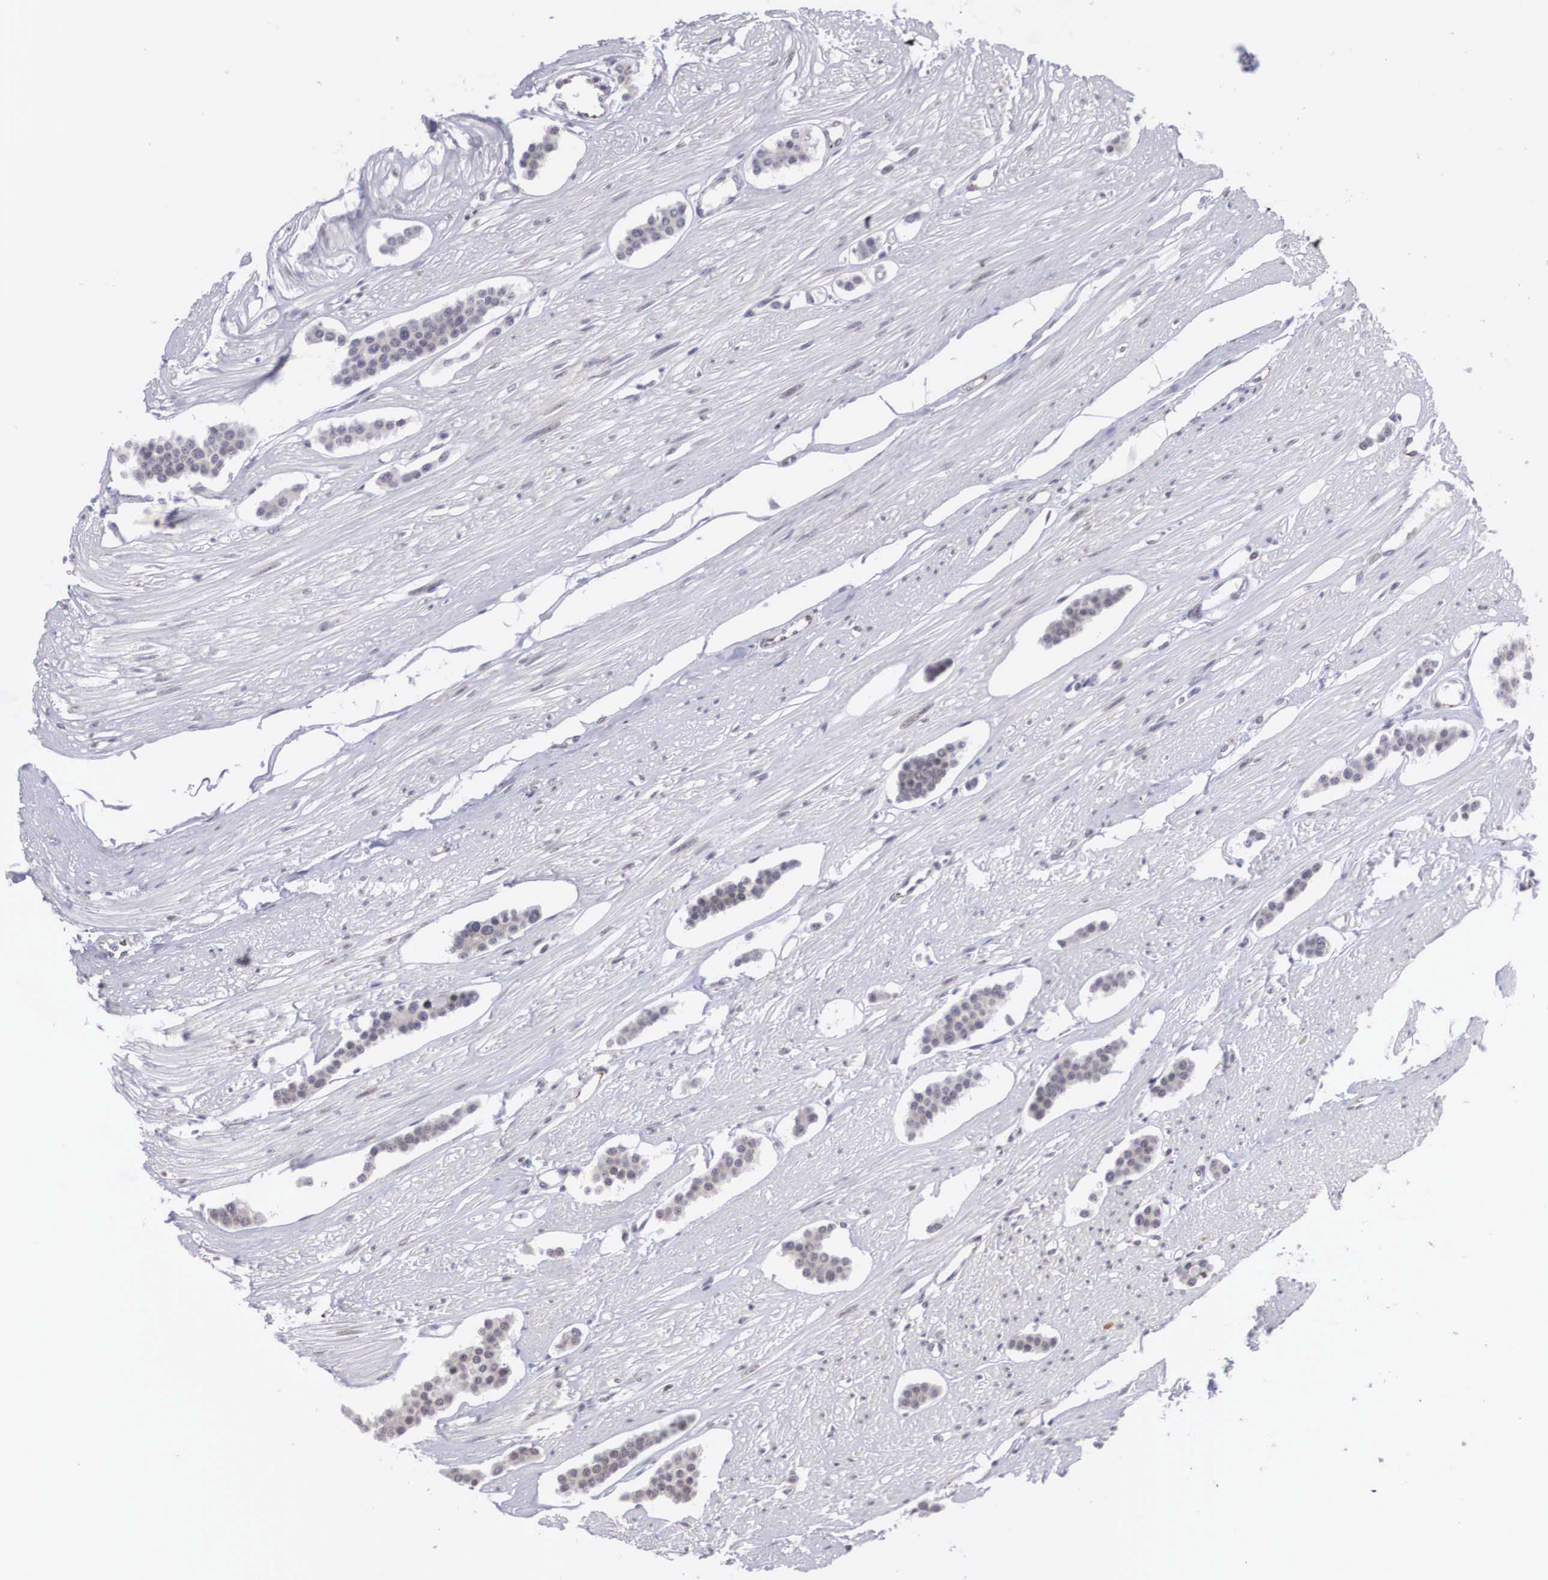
{"staining": {"intensity": "weak", "quantity": ">75%", "location": "nuclear"}, "tissue": "carcinoid", "cell_type": "Tumor cells", "image_type": "cancer", "snomed": [{"axis": "morphology", "description": "Carcinoid, malignant, NOS"}, {"axis": "topography", "description": "Small intestine"}], "caption": "A photomicrograph showing weak nuclear positivity in approximately >75% of tumor cells in carcinoid, as visualized by brown immunohistochemical staining.", "gene": "MORC2", "patient": {"sex": "male", "age": 60}}